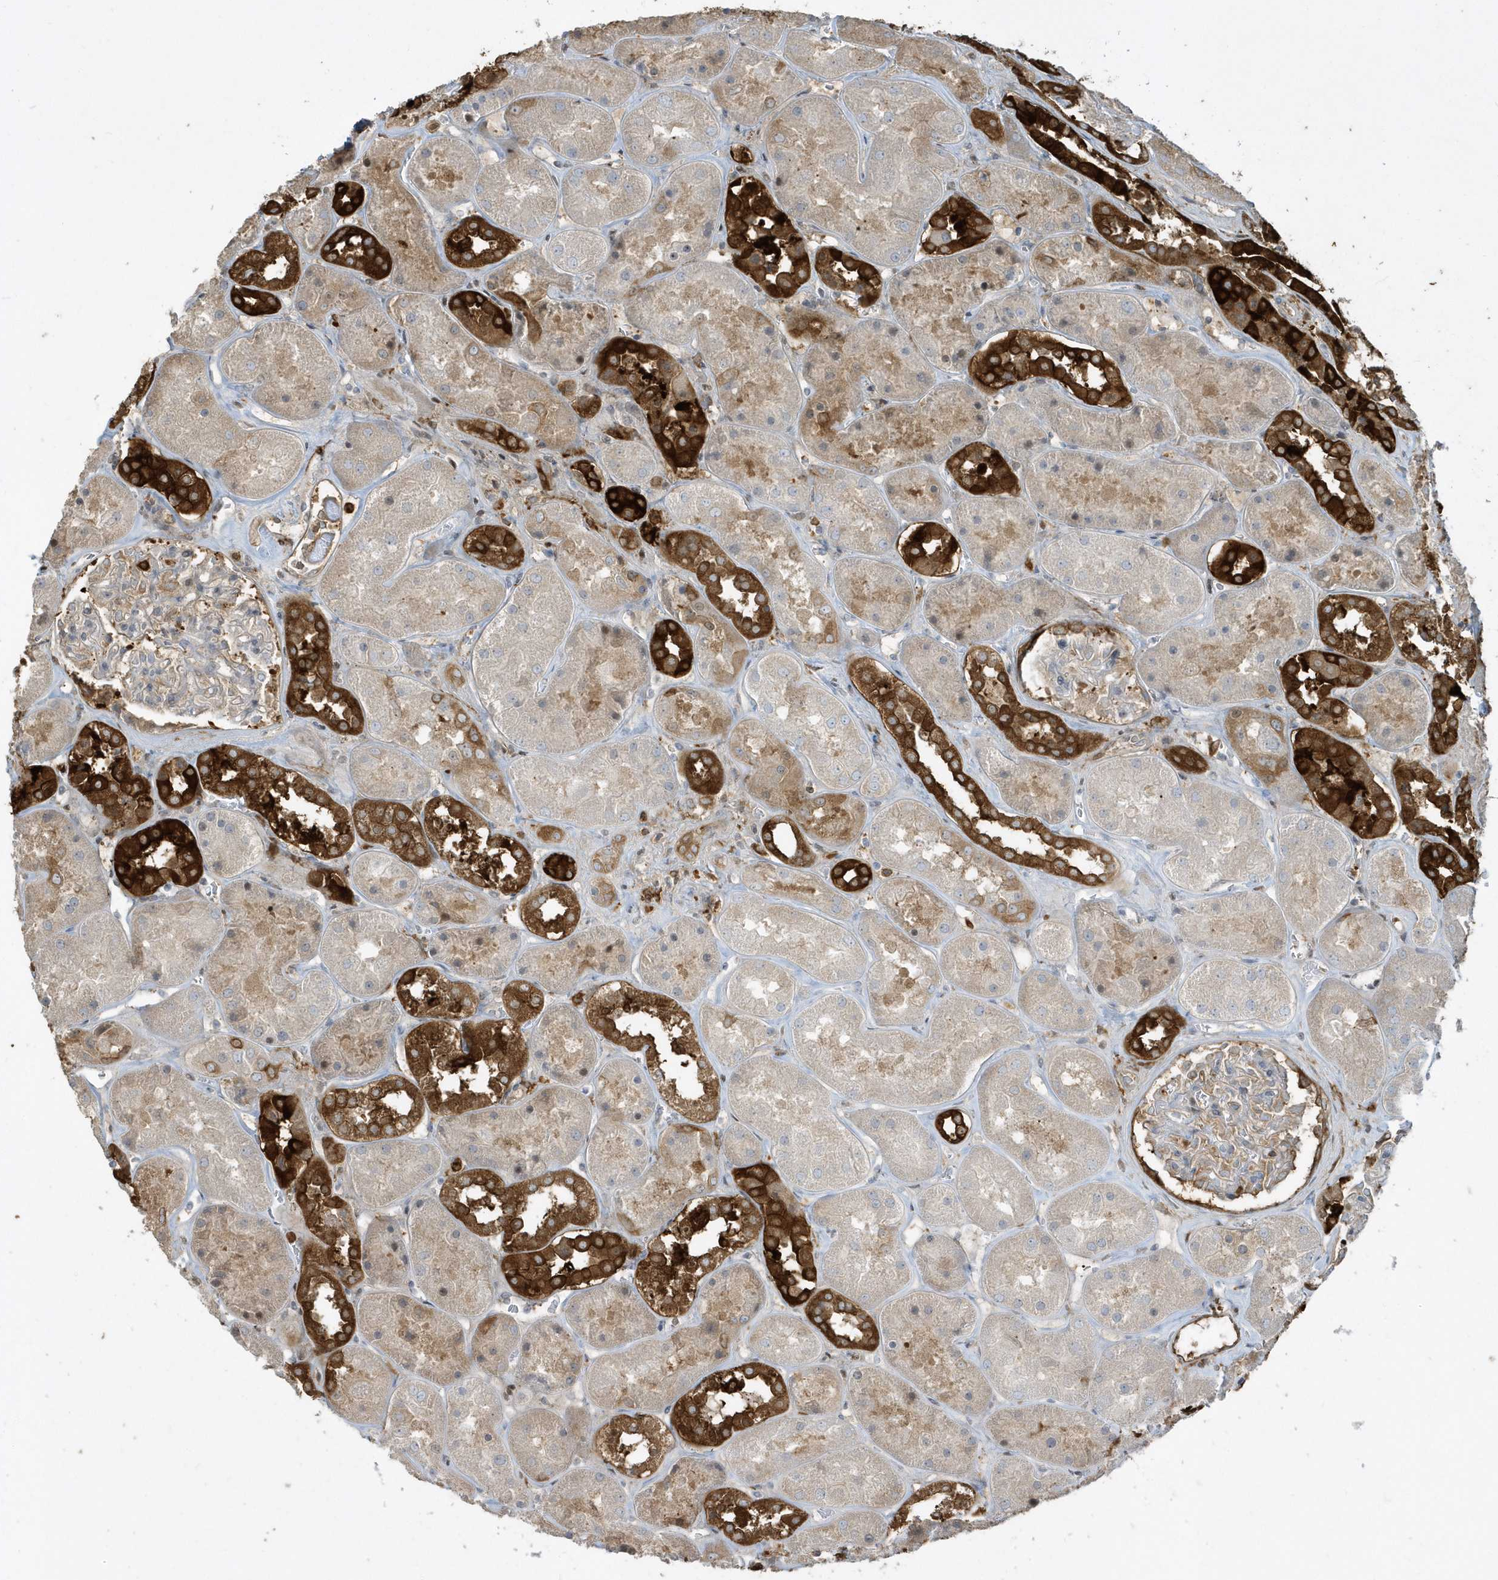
{"staining": {"intensity": "moderate", "quantity": "25%-75%", "location": "cytoplasmic/membranous"}, "tissue": "kidney", "cell_type": "Cells in glomeruli", "image_type": "normal", "snomed": [{"axis": "morphology", "description": "Normal tissue, NOS"}, {"axis": "topography", "description": "Kidney"}], "caption": "Kidney stained for a protein (brown) reveals moderate cytoplasmic/membranous positive positivity in approximately 25%-75% of cells in glomeruli.", "gene": "CLCN6", "patient": {"sex": "male", "age": 70}}